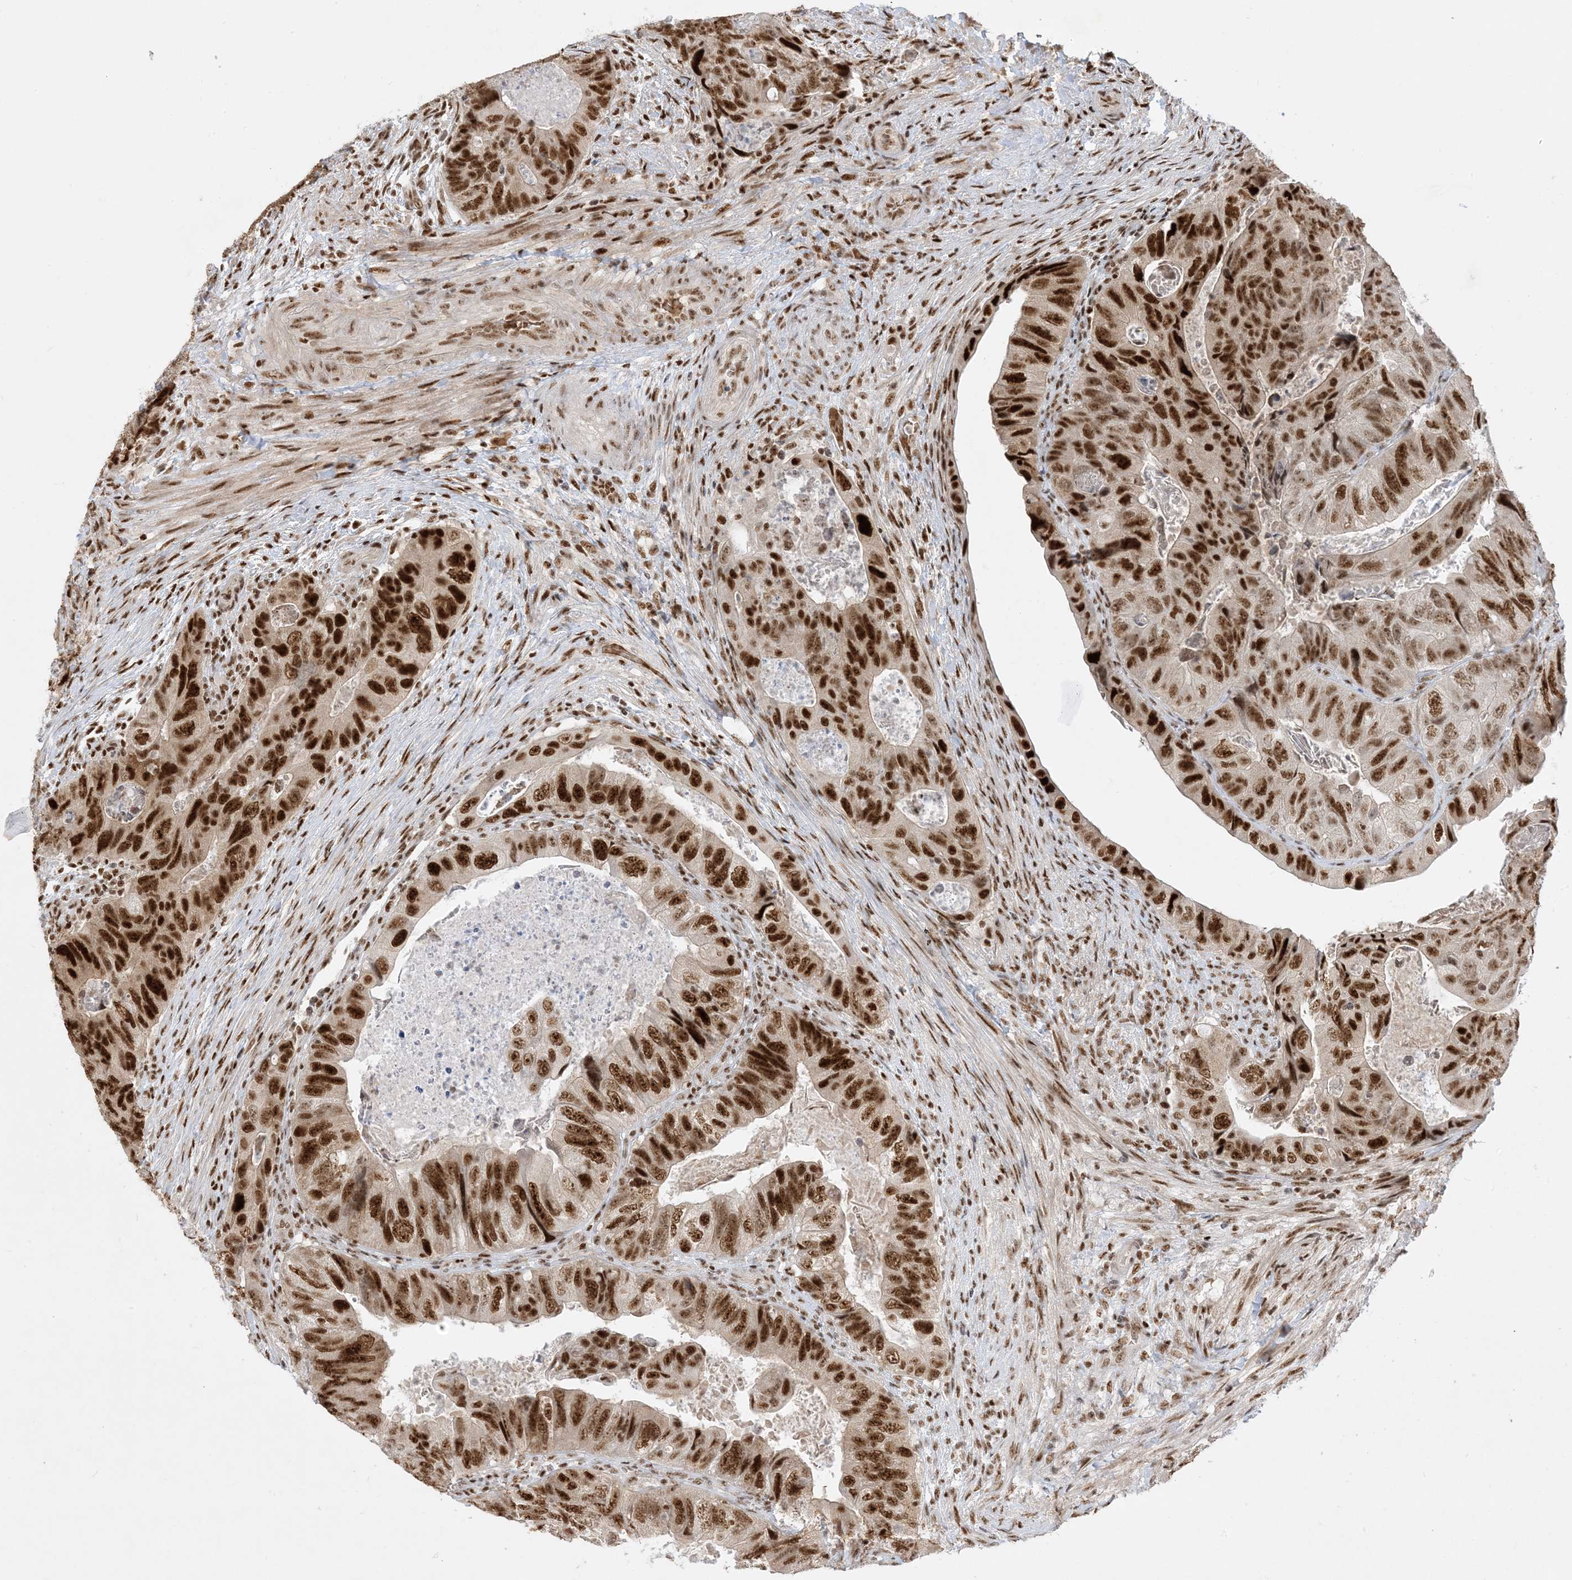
{"staining": {"intensity": "strong", "quantity": ">75%", "location": "nuclear"}, "tissue": "colorectal cancer", "cell_type": "Tumor cells", "image_type": "cancer", "snomed": [{"axis": "morphology", "description": "Adenocarcinoma, NOS"}, {"axis": "topography", "description": "Rectum"}], "caption": "The immunohistochemical stain labels strong nuclear expression in tumor cells of colorectal adenocarcinoma tissue.", "gene": "PPIL2", "patient": {"sex": "male", "age": 63}}